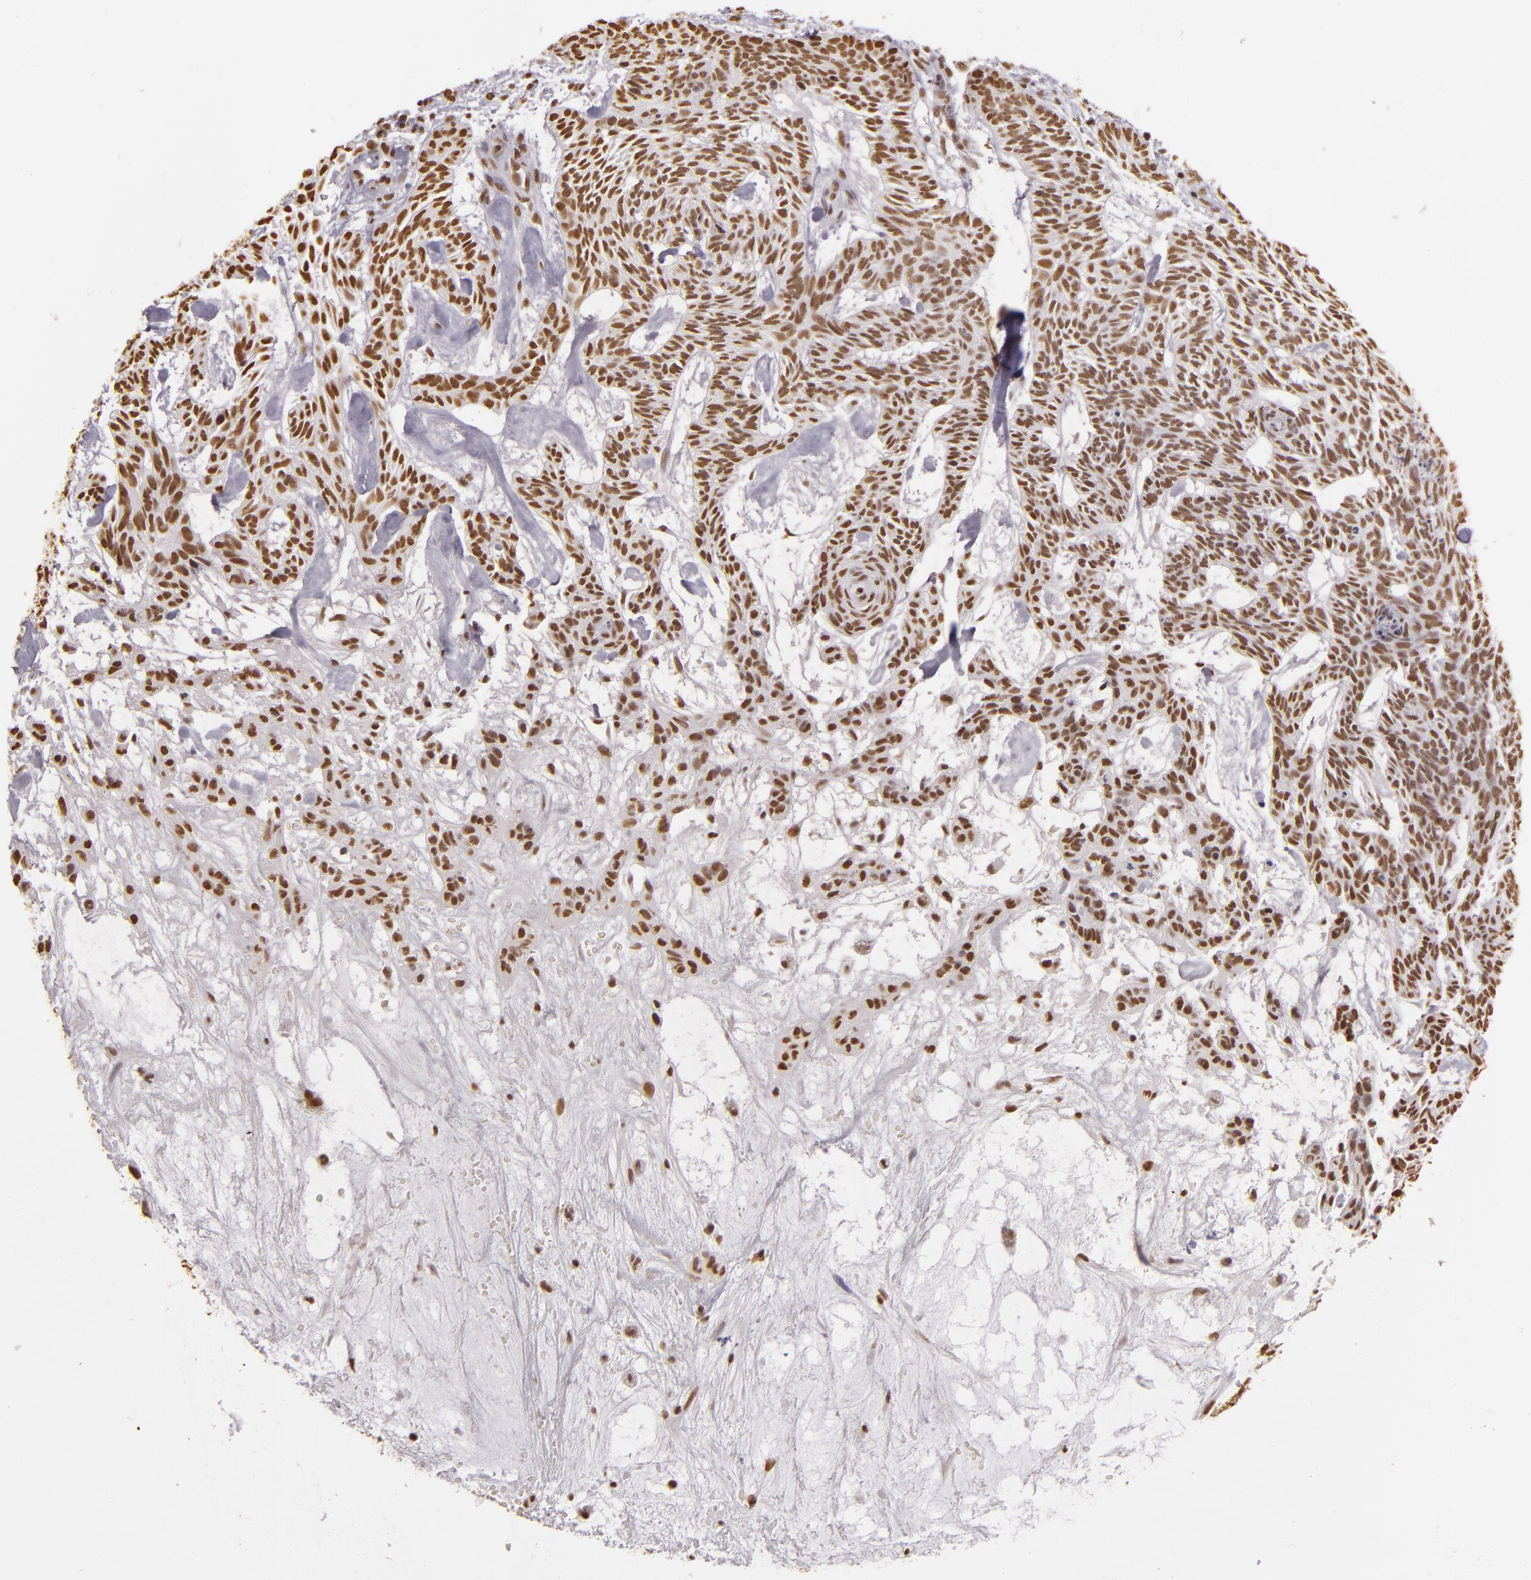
{"staining": {"intensity": "moderate", "quantity": ">75%", "location": "nuclear"}, "tissue": "skin cancer", "cell_type": "Tumor cells", "image_type": "cancer", "snomed": [{"axis": "morphology", "description": "Basal cell carcinoma"}, {"axis": "topography", "description": "Skin"}], "caption": "Tumor cells display medium levels of moderate nuclear staining in approximately >75% of cells in skin basal cell carcinoma.", "gene": "PAPOLA", "patient": {"sex": "male", "age": 75}}